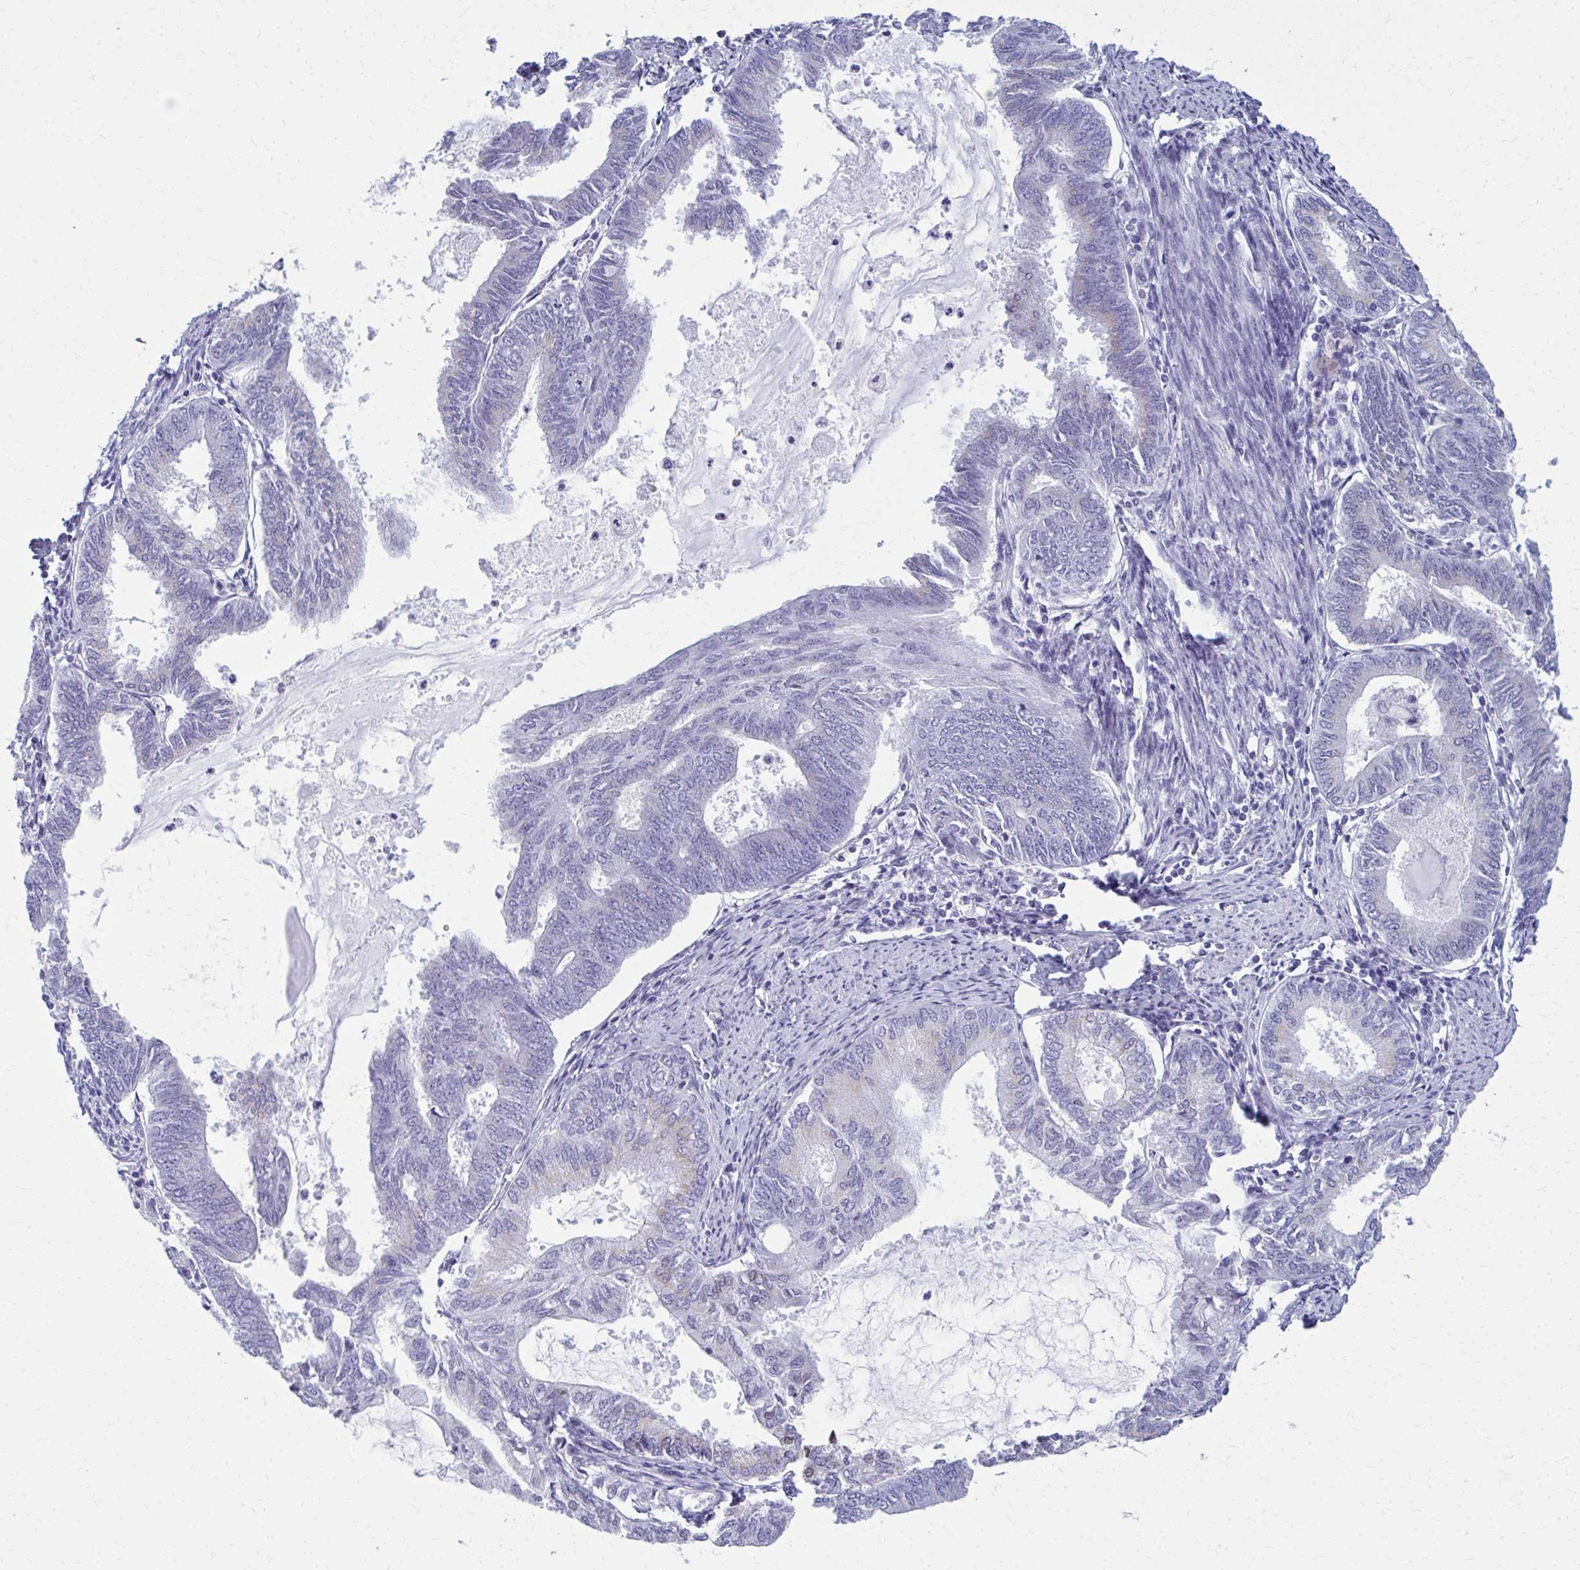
{"staining": {"intensity": "negative", "quantity": "none", "location": "none"}, "tissue": "endometrial cancer", "cell_type": "Tumor cells", "image_type": "cancer", "snomed": [{"axis": "morphology", "description": "Adenocarcinoma, NOS"}, {"axis": "topography", "description": "Endometrium"}], "caption": "Micrograph shows no significant protein positivity in tumor cells of endometrial cancer (adenocarcinoma).", "gene": "SCLY", "patient": {"sex": "female", "age": 86}}